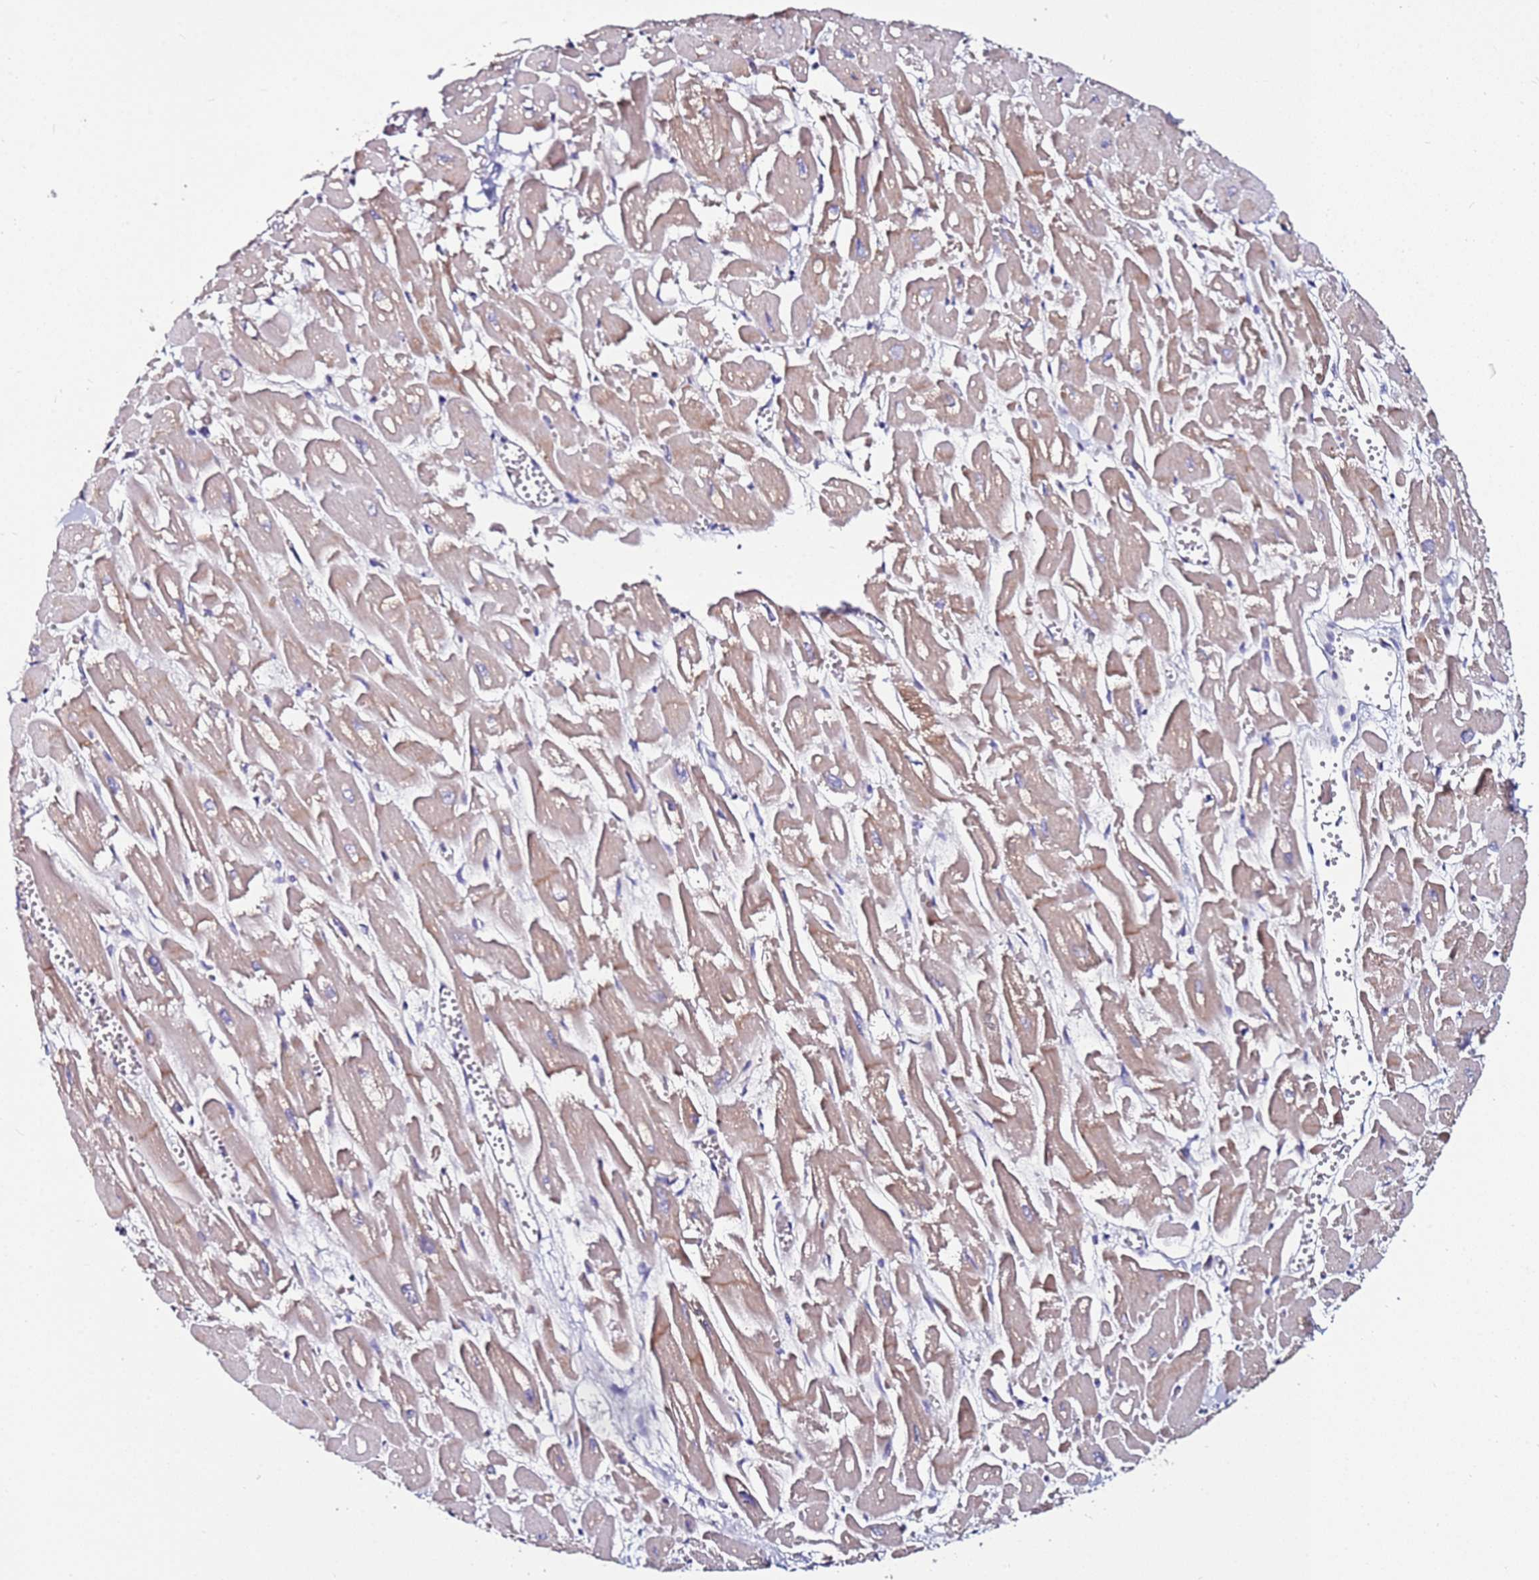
{"staining": {"intensity": "moderate", "quantity": ">75%", "location": "cytoplasmic/membranous"}, "tissue": "heart muscle", "cell_type": "Cardiomyocytes", "image_type": "normal", "snomed": [{"axis": "morphology", "description": "Normal tissue, NOS"}, {"axis": "topography", "description": "Heart"}], "caption": "This histopathology image exhibits immunohistochemistry staining of benign human heart muscle, with medium moderate cytoplasmic/membranous expression in approximately >75% of cardiomyocytes.", "gene": "SRRM5", "patient": {"sex": "male", "age": 54}}